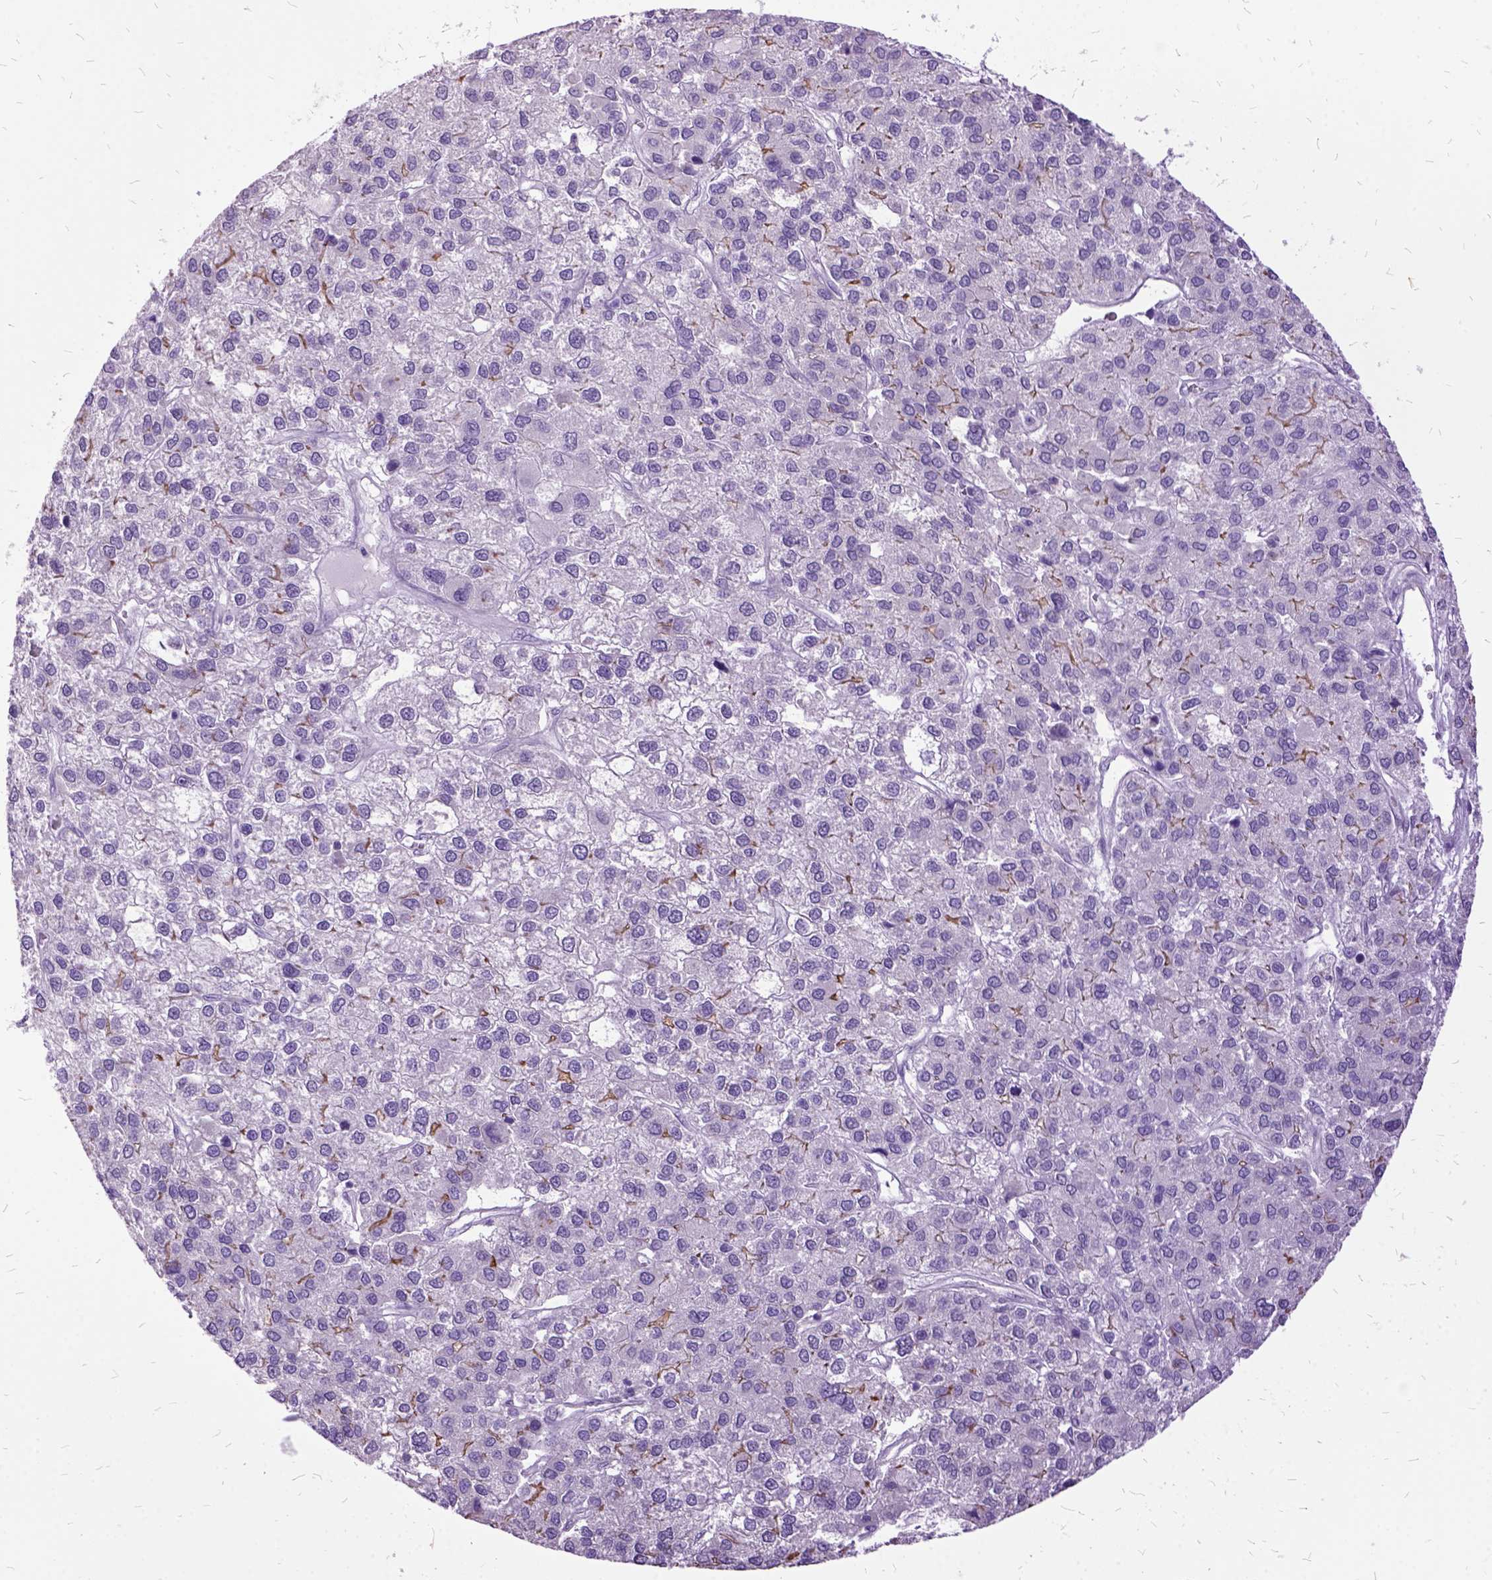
{"staining": {"intensity": "strong", "quantity": "<25%", "location": "cytoplasmic/membranous"}, "tissue": "liver cancer", "cell_type": "Tumor cells", "image_type": "cancer", "snomed": [{"axis": "morphology", "description": "Carcinoma, Hepatocellular, NOS"}, {"axis": "topography", "description": "Liver"}], "caption": "Tumor cells demonstrate medium levels of strong cytoplasmic/membranous positivity in approximately <25% of cells in human hepatocellular carcinoma (liver). (brown staining indicates protein expression, while blue staining denotes nuclei).", "gene": "MME", "patient": {"sex": "female", "age": 41}}